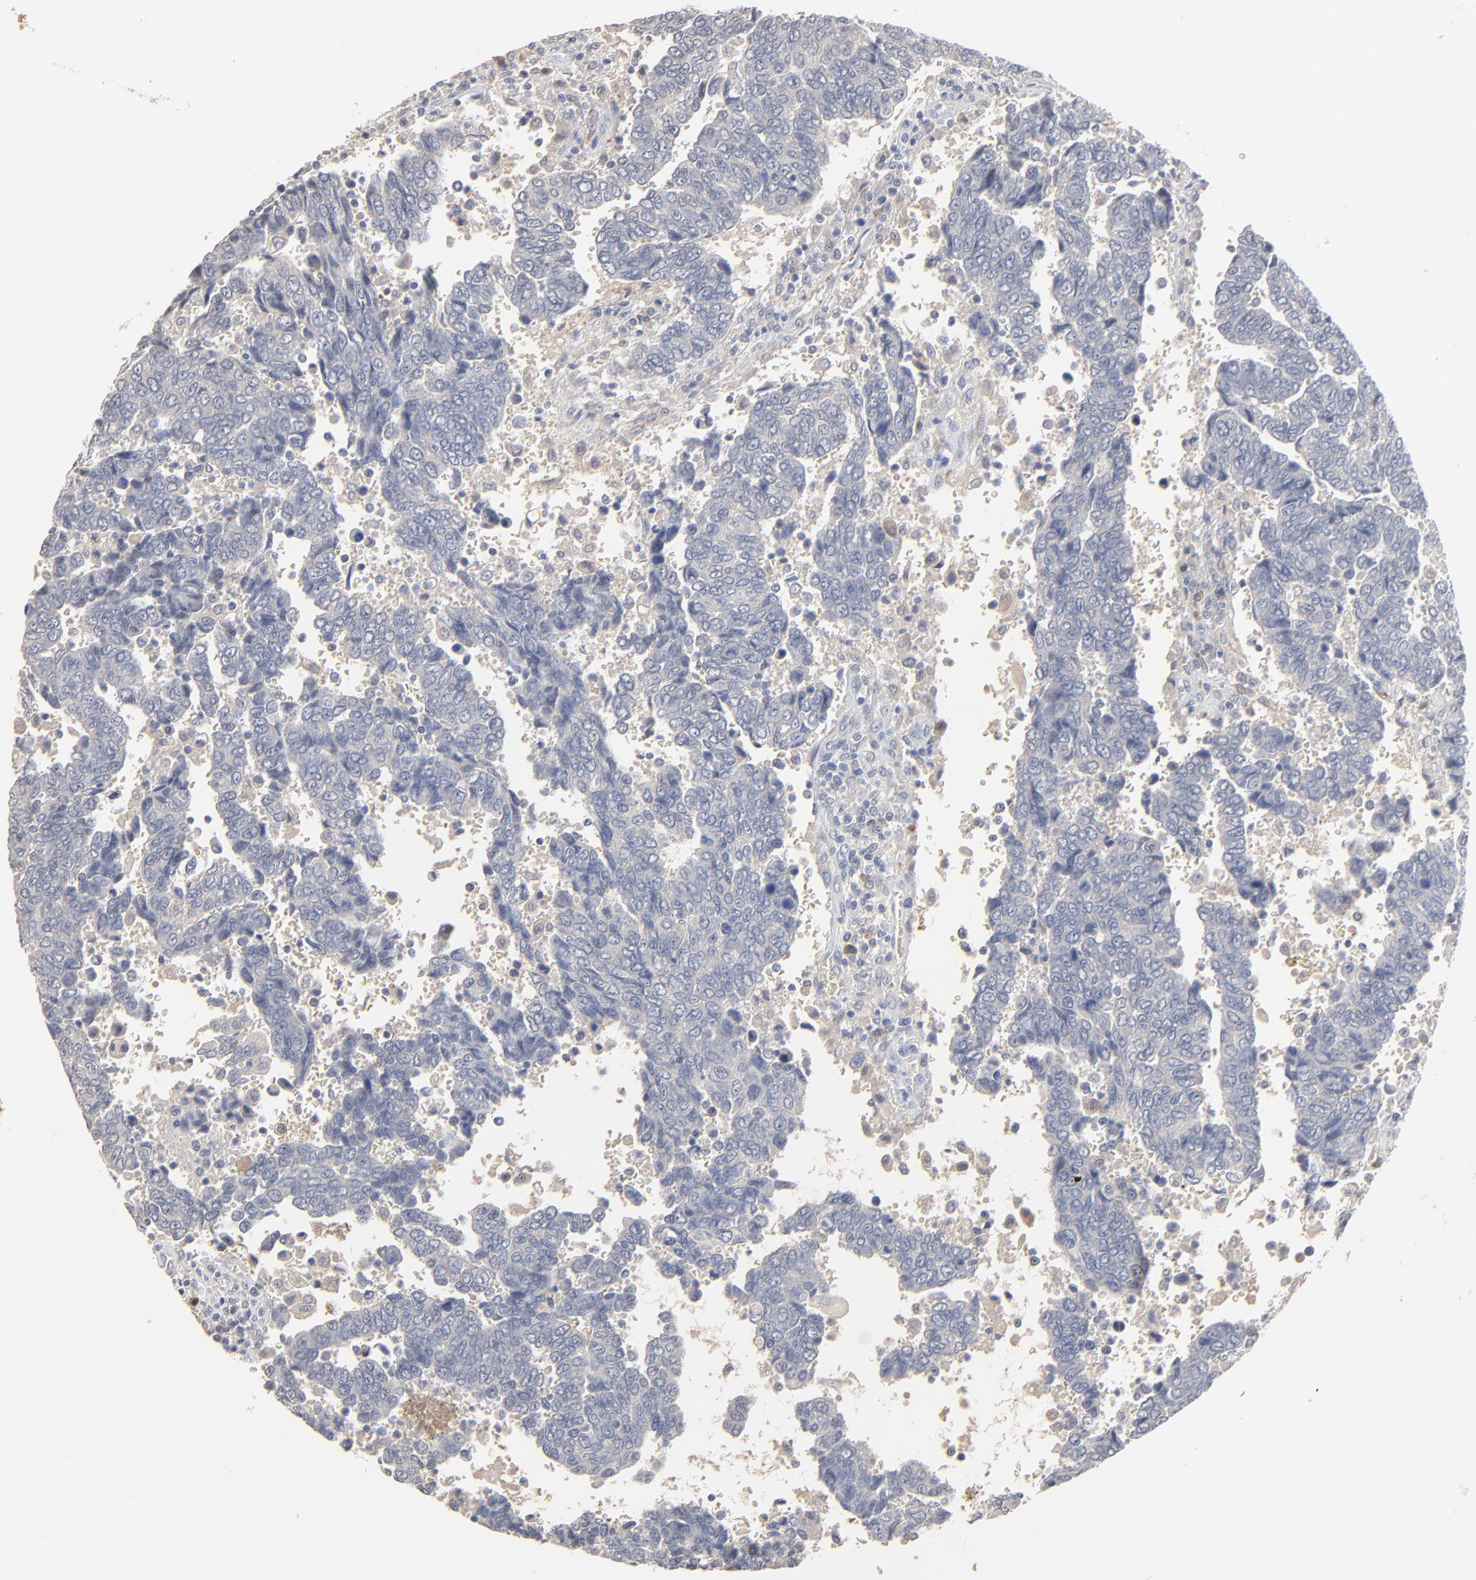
{"staining": {"intensity": "weak", "quantity": "25%-75%", "location": "cytoplasmic/membranous"}, "tissue": "urothelial cancer", "cell_type": "Tumor cells", "image_type": "cancer", "snomed": [{"axis": "morphology", "description": "Urothelial carcinoma, High grade"}, {"axis": "topography", "description": "Urinary bladder"}], "caption": "Immunohistochemical staining of human urothelial cancer demonstrates low levels of weak cytoplasmic/membranous staining in about 25%-75% of tumor cells.", "gene": "FANCB", "patient": {"sex": "male", "age": 86}}